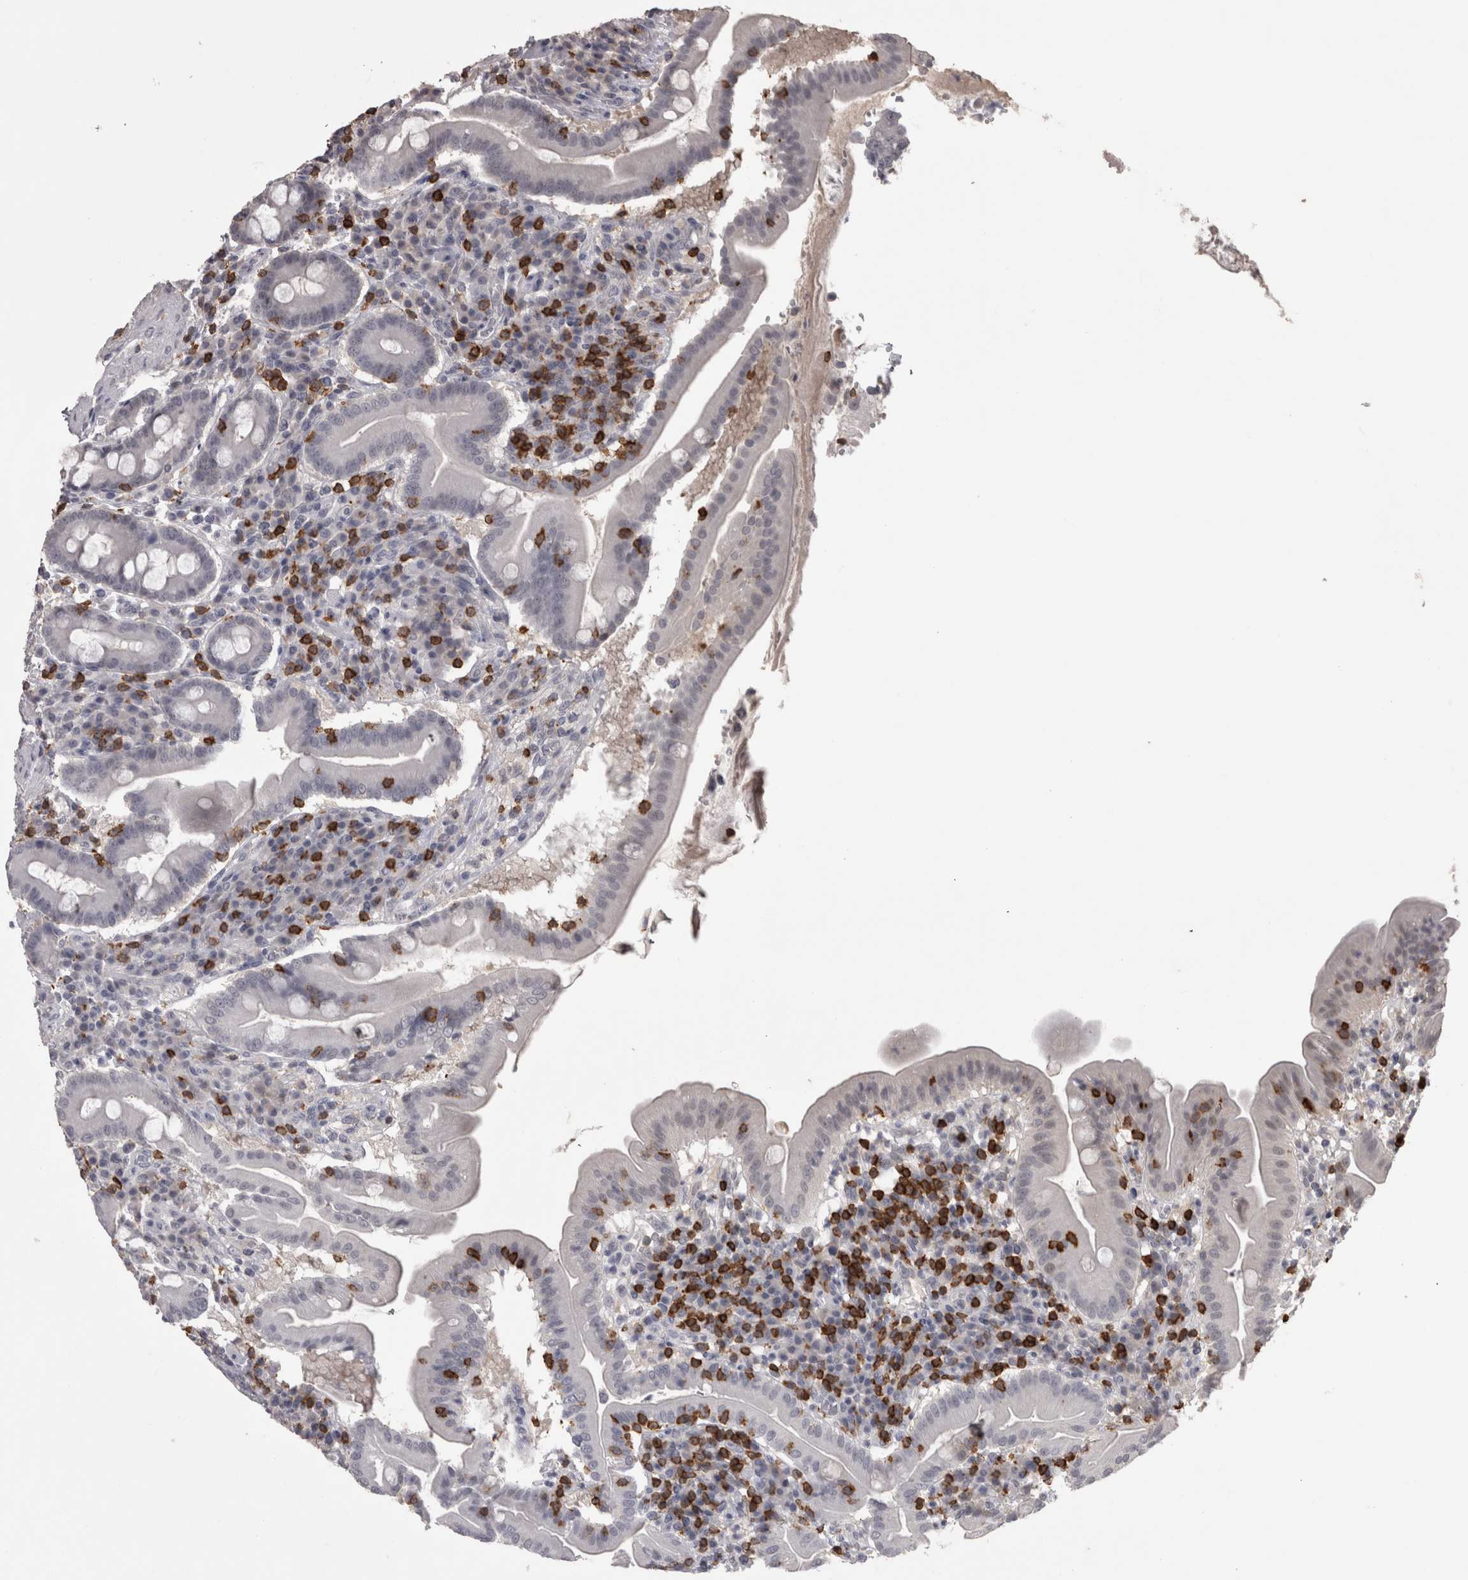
{"staining": {"intensity": "negative", "quantity": "none", "location": "none"}, "tissue": "duodenum", "cell_type": "Glandular cells", "image_type": "normal", "snomed": [{"axis": "morphology", "description": "Normal tissue, NOS"}, {"axis": "topography", "description": "Duodenum"}], "caption": "Glandular cells are negative for brown protein staining in unremarkable duodenum. (DAB immunohistochemistry visualized using brightfield microscopy, high magnification).", "gene": "SKAP1", "patient": {"sex": "male", "age": 50}}